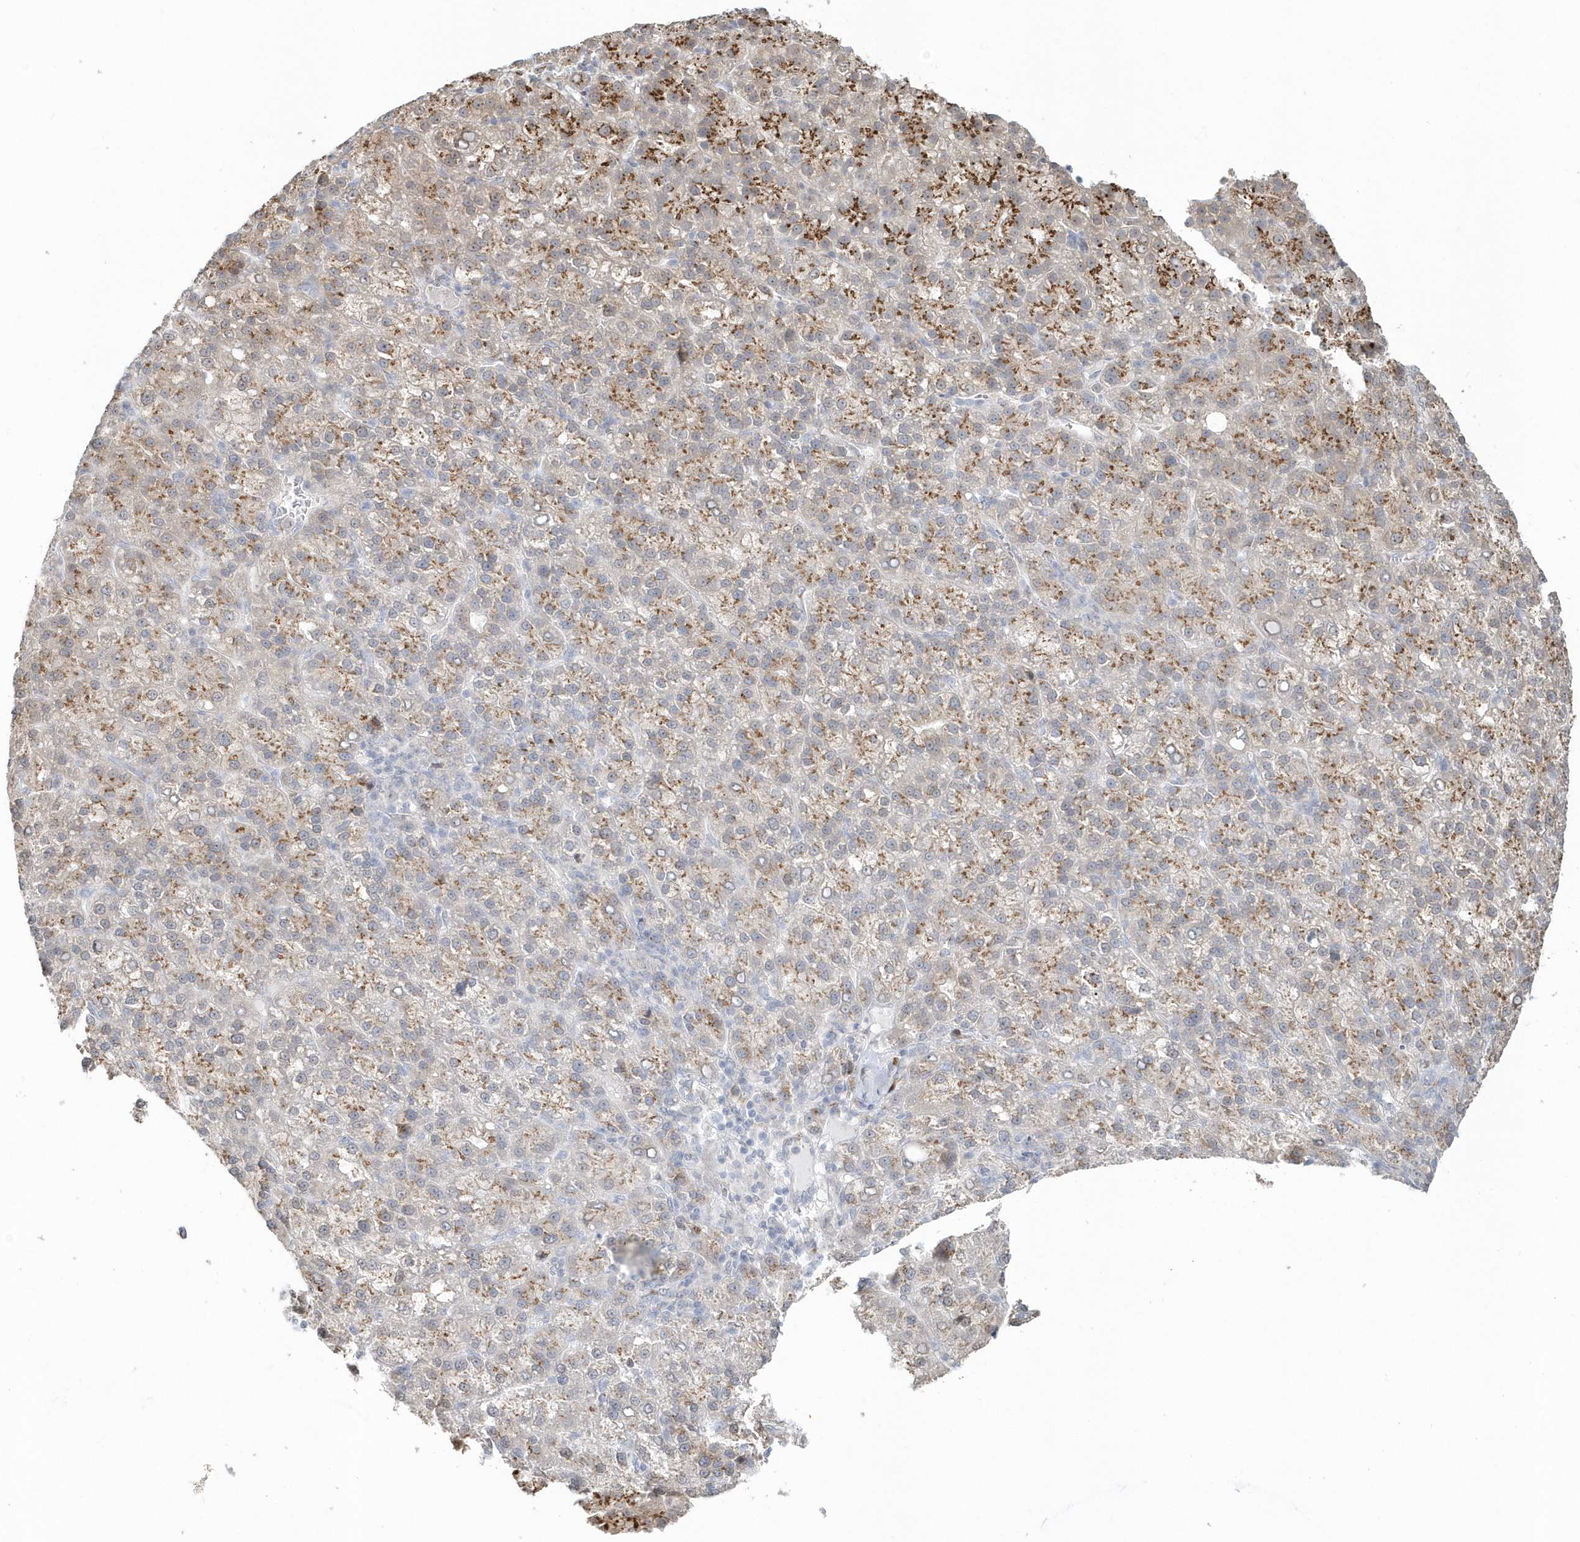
{"staining": {"intensity": "moderate", "quantity": "25%-75%", "location": "cytoplasmic/membranous"}, "tissue": "liver cancer", "cell_type": "Tumor cells", "image_type": "cancer", "snomed": [{"axis": "morphology", "description": "Carcinoma, Hepatocellular, NOS"}, {"axis": "topography", "description": "Liver"}], "caption": "A brown stain highlights moderate cytoplasmic/membranous expression of a protein in liver cancer (hepatocellular carcinoma) tumor cells.", "gene": "DHFR", "patient": {"sex": "female", "age": 58}}